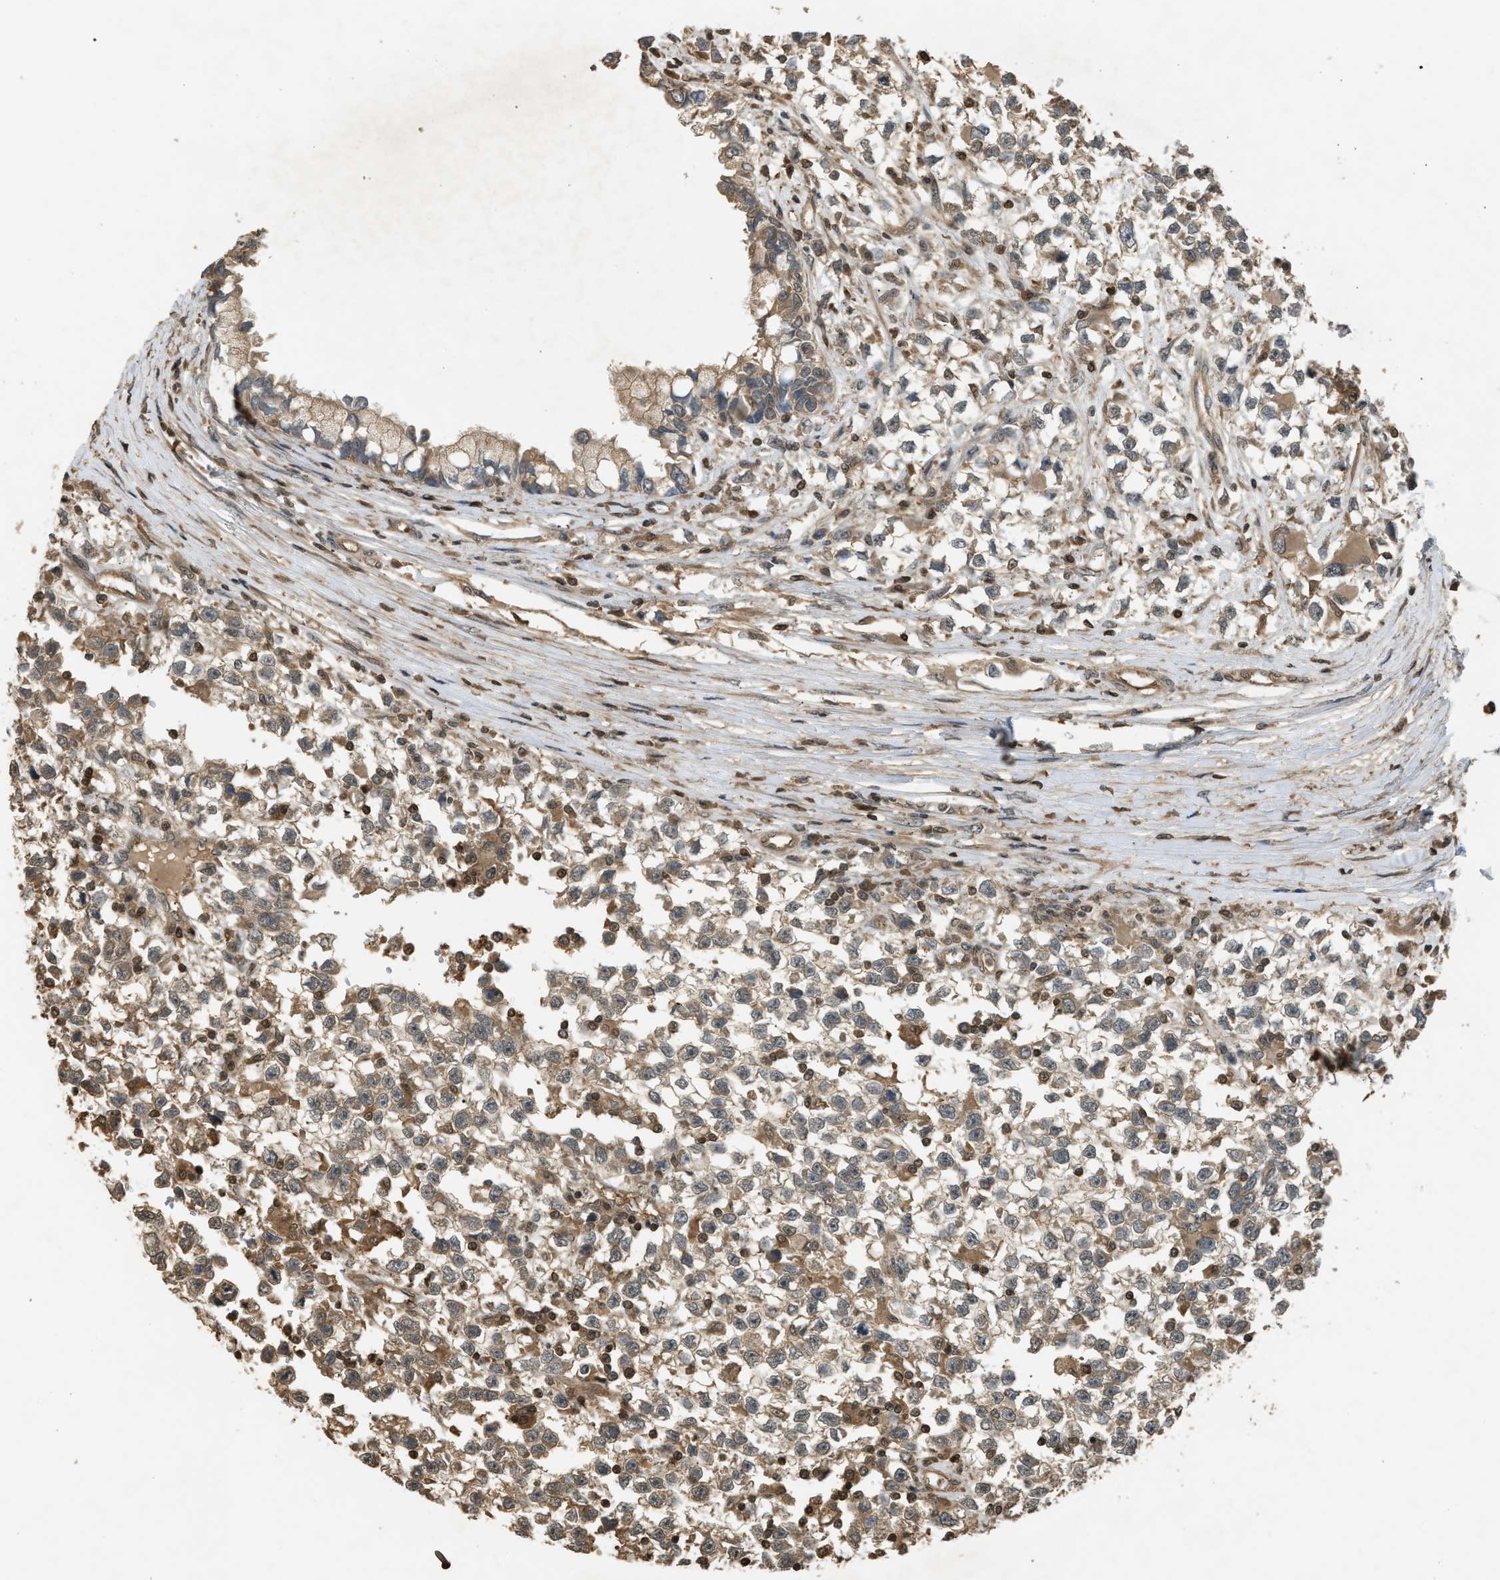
{"staining": {"intensity": "weak", "quantity": "25%-75%", "location": "cytoplasmic/membranous"}, "tissue": "testis cancer", "cell_type": "Tumor cells", "image_type": "cancer", "snomed": [{"axis": "morphology", "description": "Seminoma, NOS"}, {"axis": "morphology", "description": "Carcinoma, Embryonal, NOS"}, {"axis": "topography", "description": "Testis"}], "caption": "Tumor cells demonstrate weak cytoplasmic/membranous staining in approximately 25%-75% of cells in testis seminoma.", "gene": "ARHGDIA", "patient": {"sex": "male", "age": 51}}